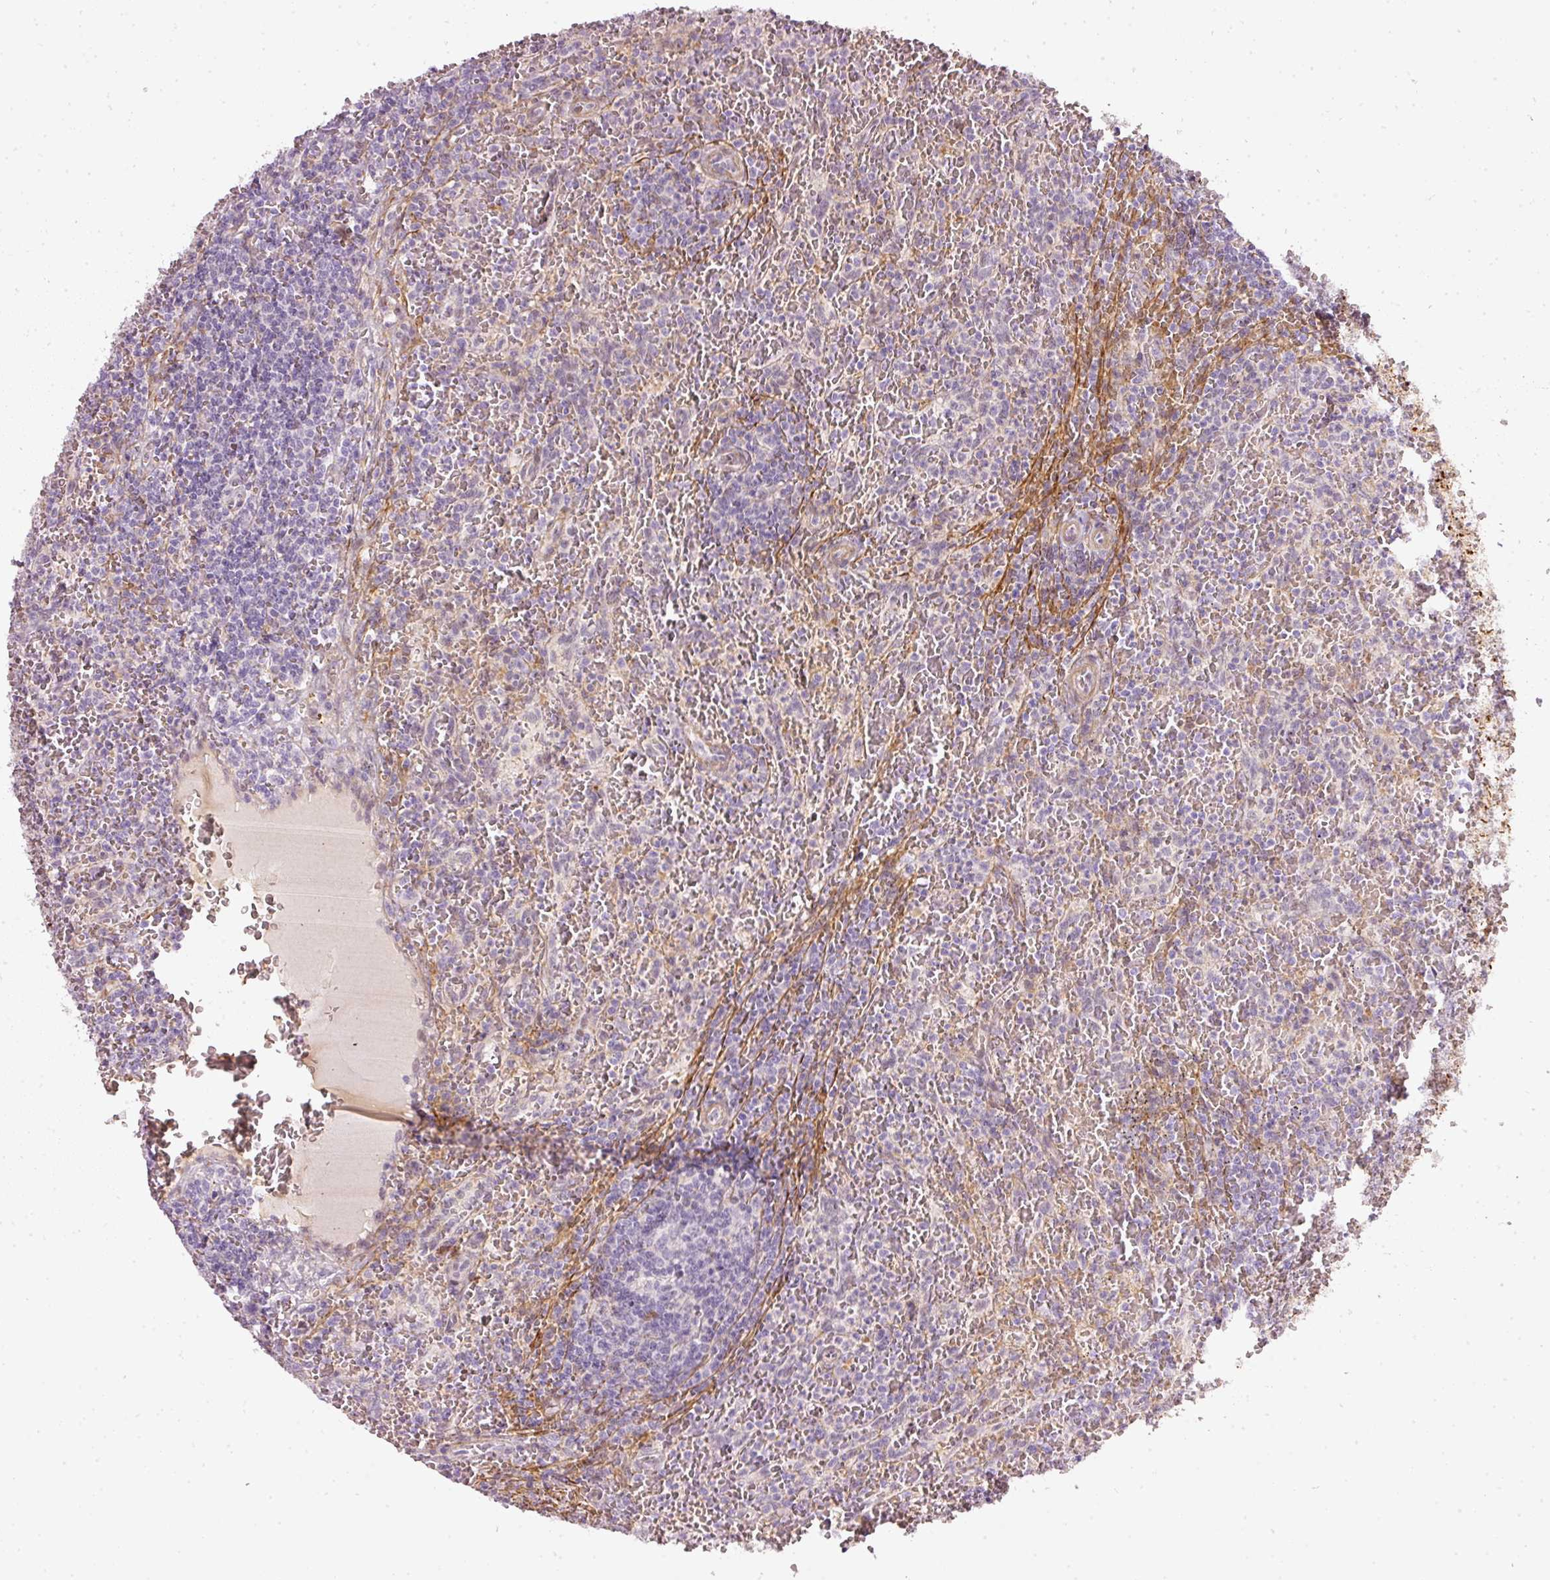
{"staining": {"intensity": "negative", "quantity": "none", "location": "none"}, "tissue": "lymphoma", "cell_type": "Tumor cells", "image_type": "cancer", "snomed": [{"axis": "morphology", "description": "Malignant lymphoma, non-Hodgkin's type, Low grade"}, {"axis": "topography", "description": "Spleen"}], "caption": "Histopathology image shows no protein positivity in tumor cells of low-grade malignant lymphoma, non-Hodgkin's type tissue.", "gene": "TOGARAM1", "patient": {"sex": "female", "age": 64}}